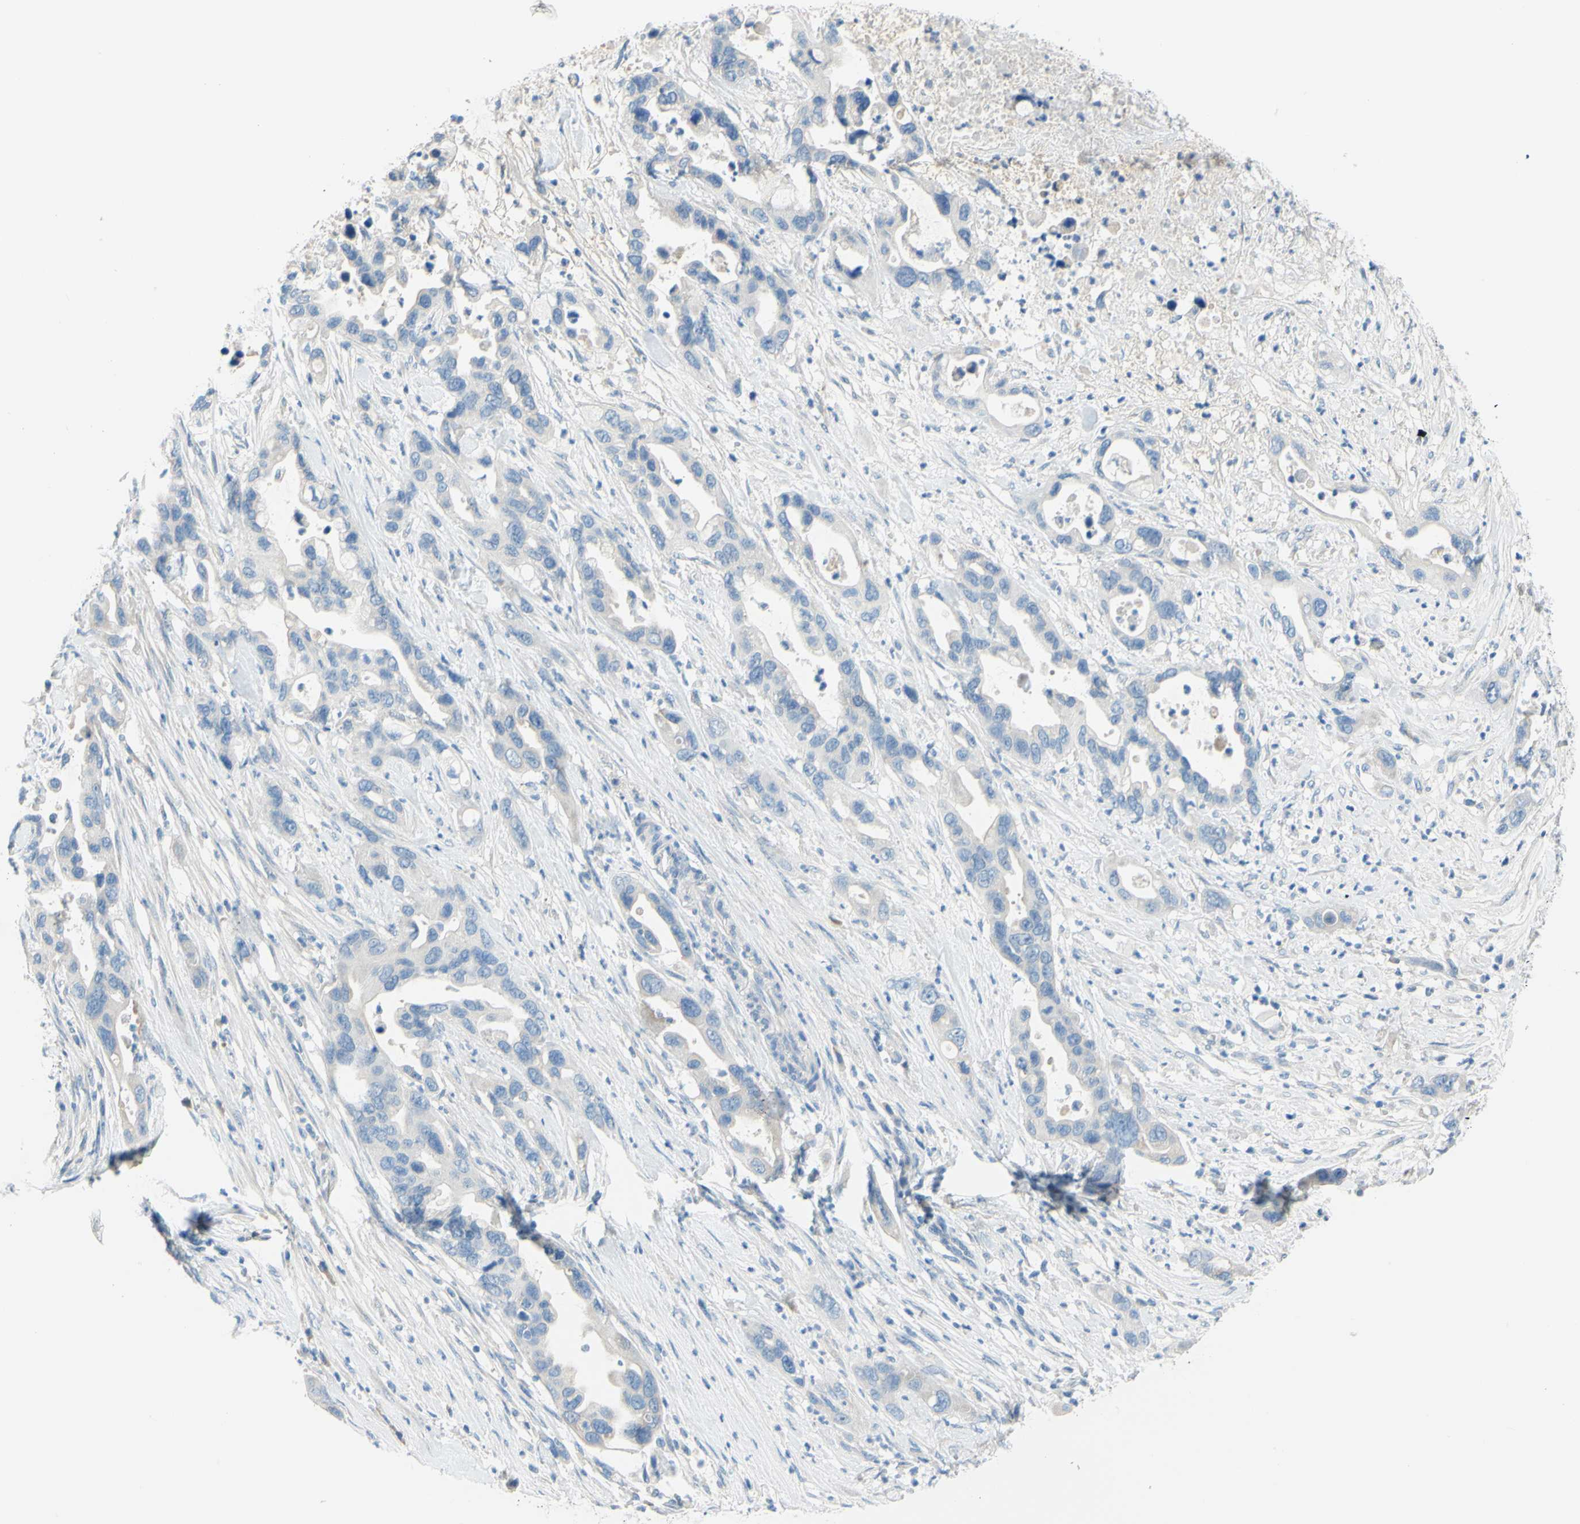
{"staining": {"intensity": "weak", "quantity": "<25%", "location": "cytoplasmic/membranous"}, "tissue": "pancreatic cancer", "cell_type": "Tumor cells", "image_type": "cancer", "snomed": [{"axis": "morphology", "description": "Adenocarcinoma, NOS"}, {"axis": "topography", "description": "Pancreas"}], "caption": "Immunohistochemistry (IHC) image of human adenocarcinoma (pancreatic) stained for a protein (brown), which displays no staining in tumor cells.", "gene": "SLC1A2", "patient": {"sex": "female", "age": 71}}